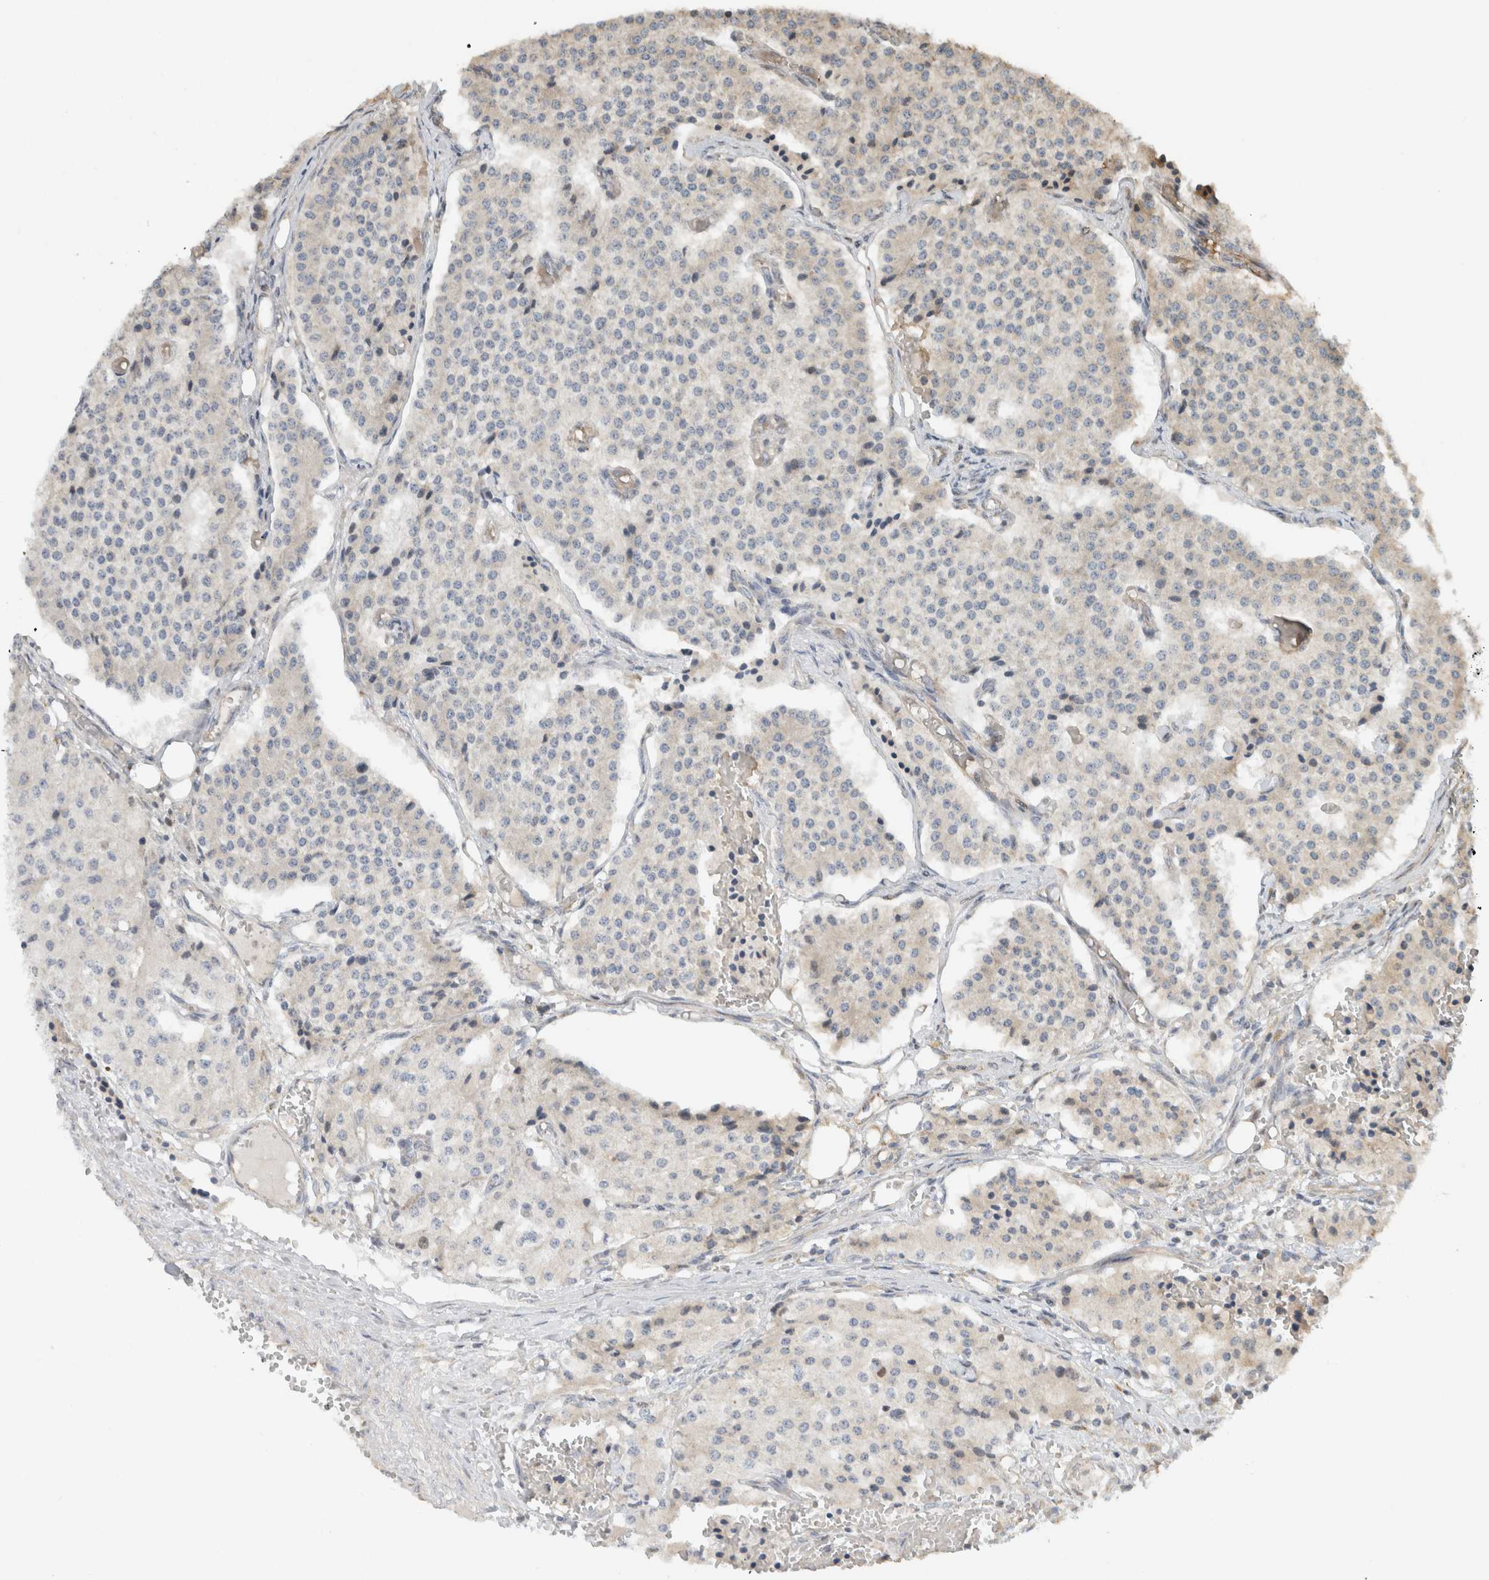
{"staining": {"intensity": "weak", "quantity": "<25%", "location": "cytoplasmic/membranous"}, "tissue": "carcinoid", "cell_type": "Tumor cells", "image_type": "cancer", "snomed": [{"axis": "morphology", "description": "Carcinoid, malignant, NOS"}, {"axis": "topography", "description": "Colon"}], "caption": "This photomicrograph is of carcinoid stained with immunohistochemistry (IHC) to label a protein in brown with the nuclei are counter-stained blue. There is no positivity in tumor cells.", "gene": "GINS4", "patient": {"sex": "female", "age": 52}}